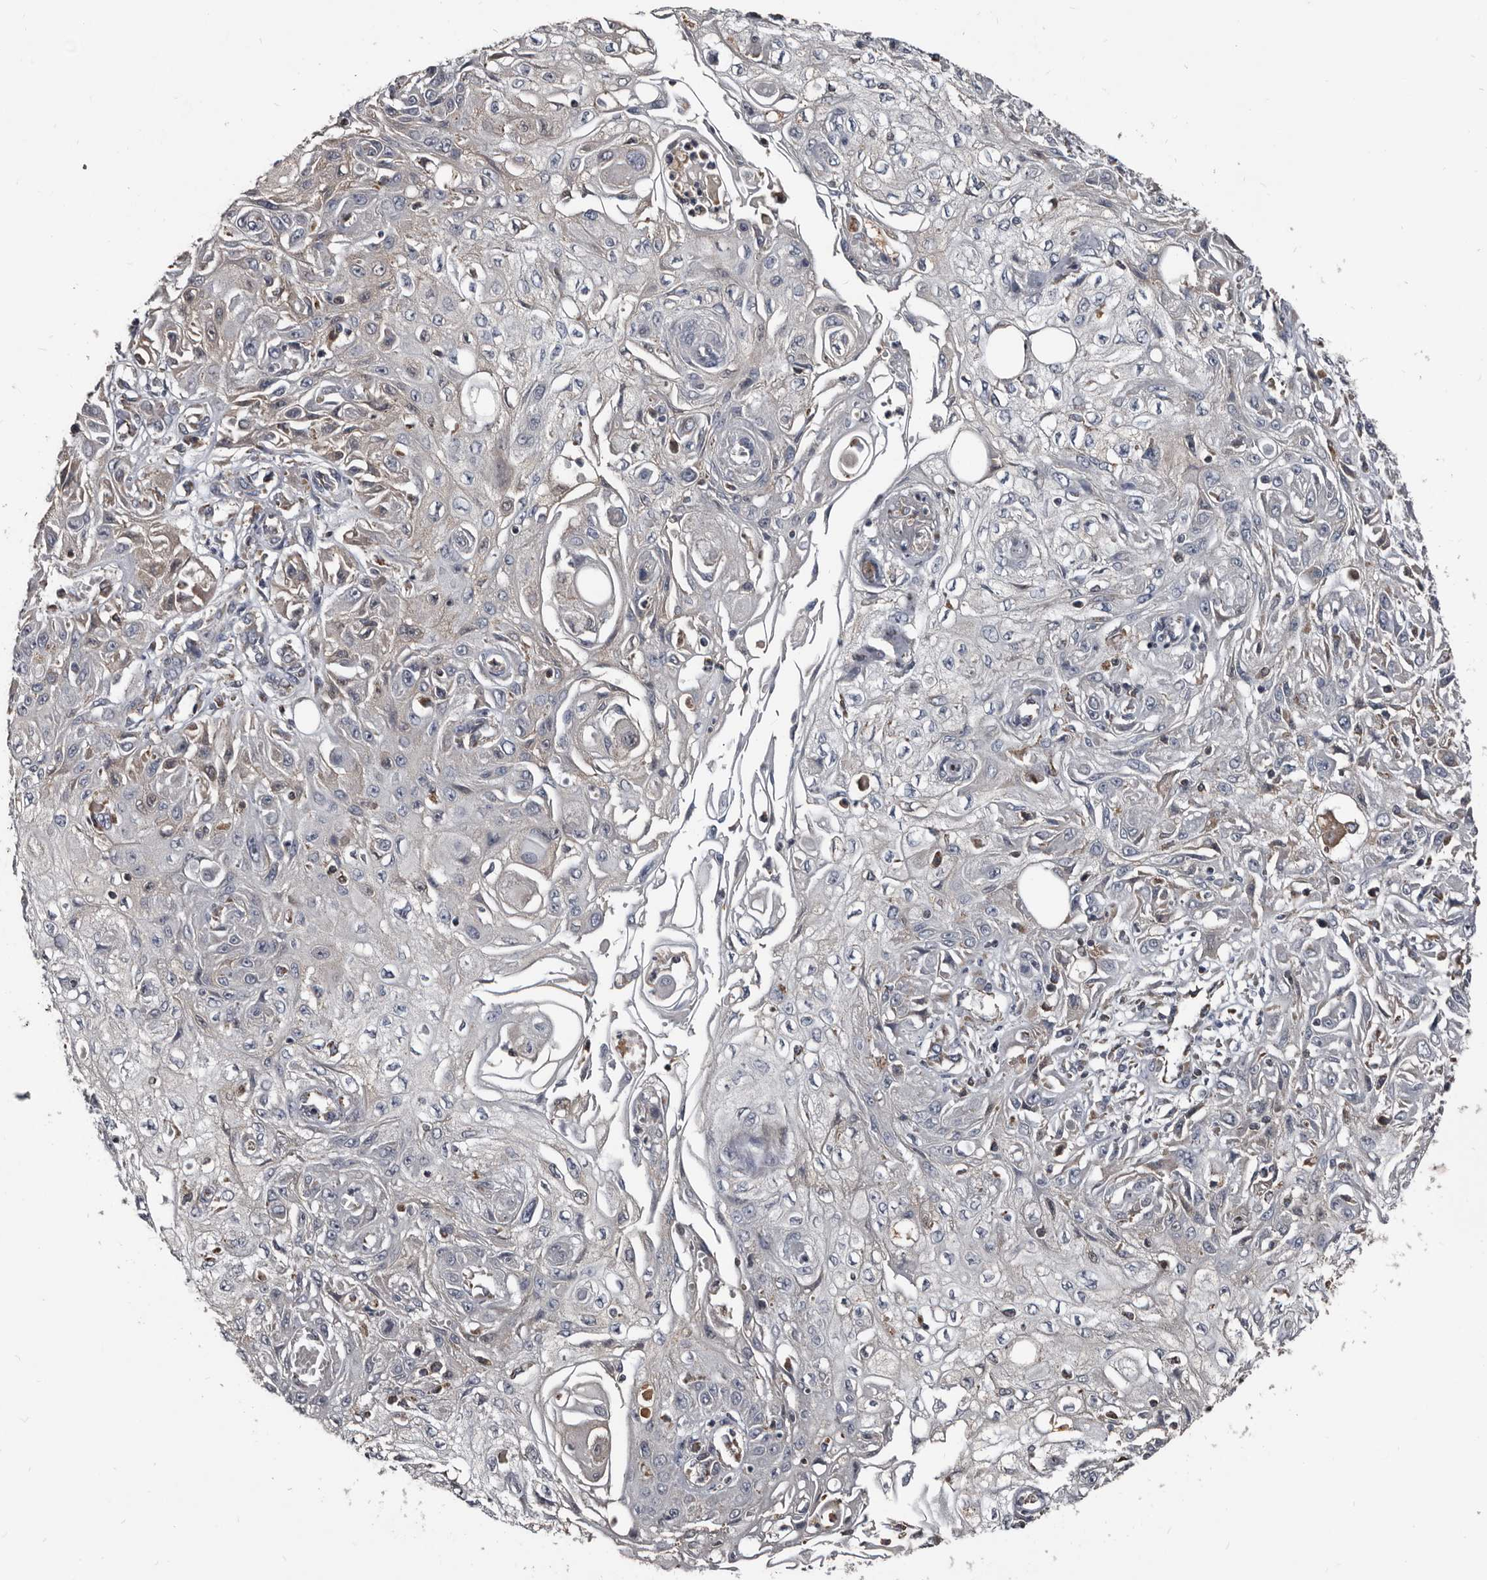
{"staining": {"intensity": "weak", "quantity": "<25%", "location": "cytoplasmic/membranous"}, "tissue": "skin cancer", "cell_type": "Tumor cells", "image_type": "cancer", "snomed": [{"axis": "morphology", "description": "Squamous cell carcinoma, NOS"}, {"axis": "morphology", "description": "Squamous cell carcinoma, metastatic, NOS"}, {"axis": "topography", "description": "Skin"}, {"axis": "topography", "description": "Lymph node"}], "caption": "An image of human skin cancer (squamous cell carcinoma) is negative for staining in tumor cells.", "gene": "GREB1", "patient": {"sex": "male", "age": 75}}